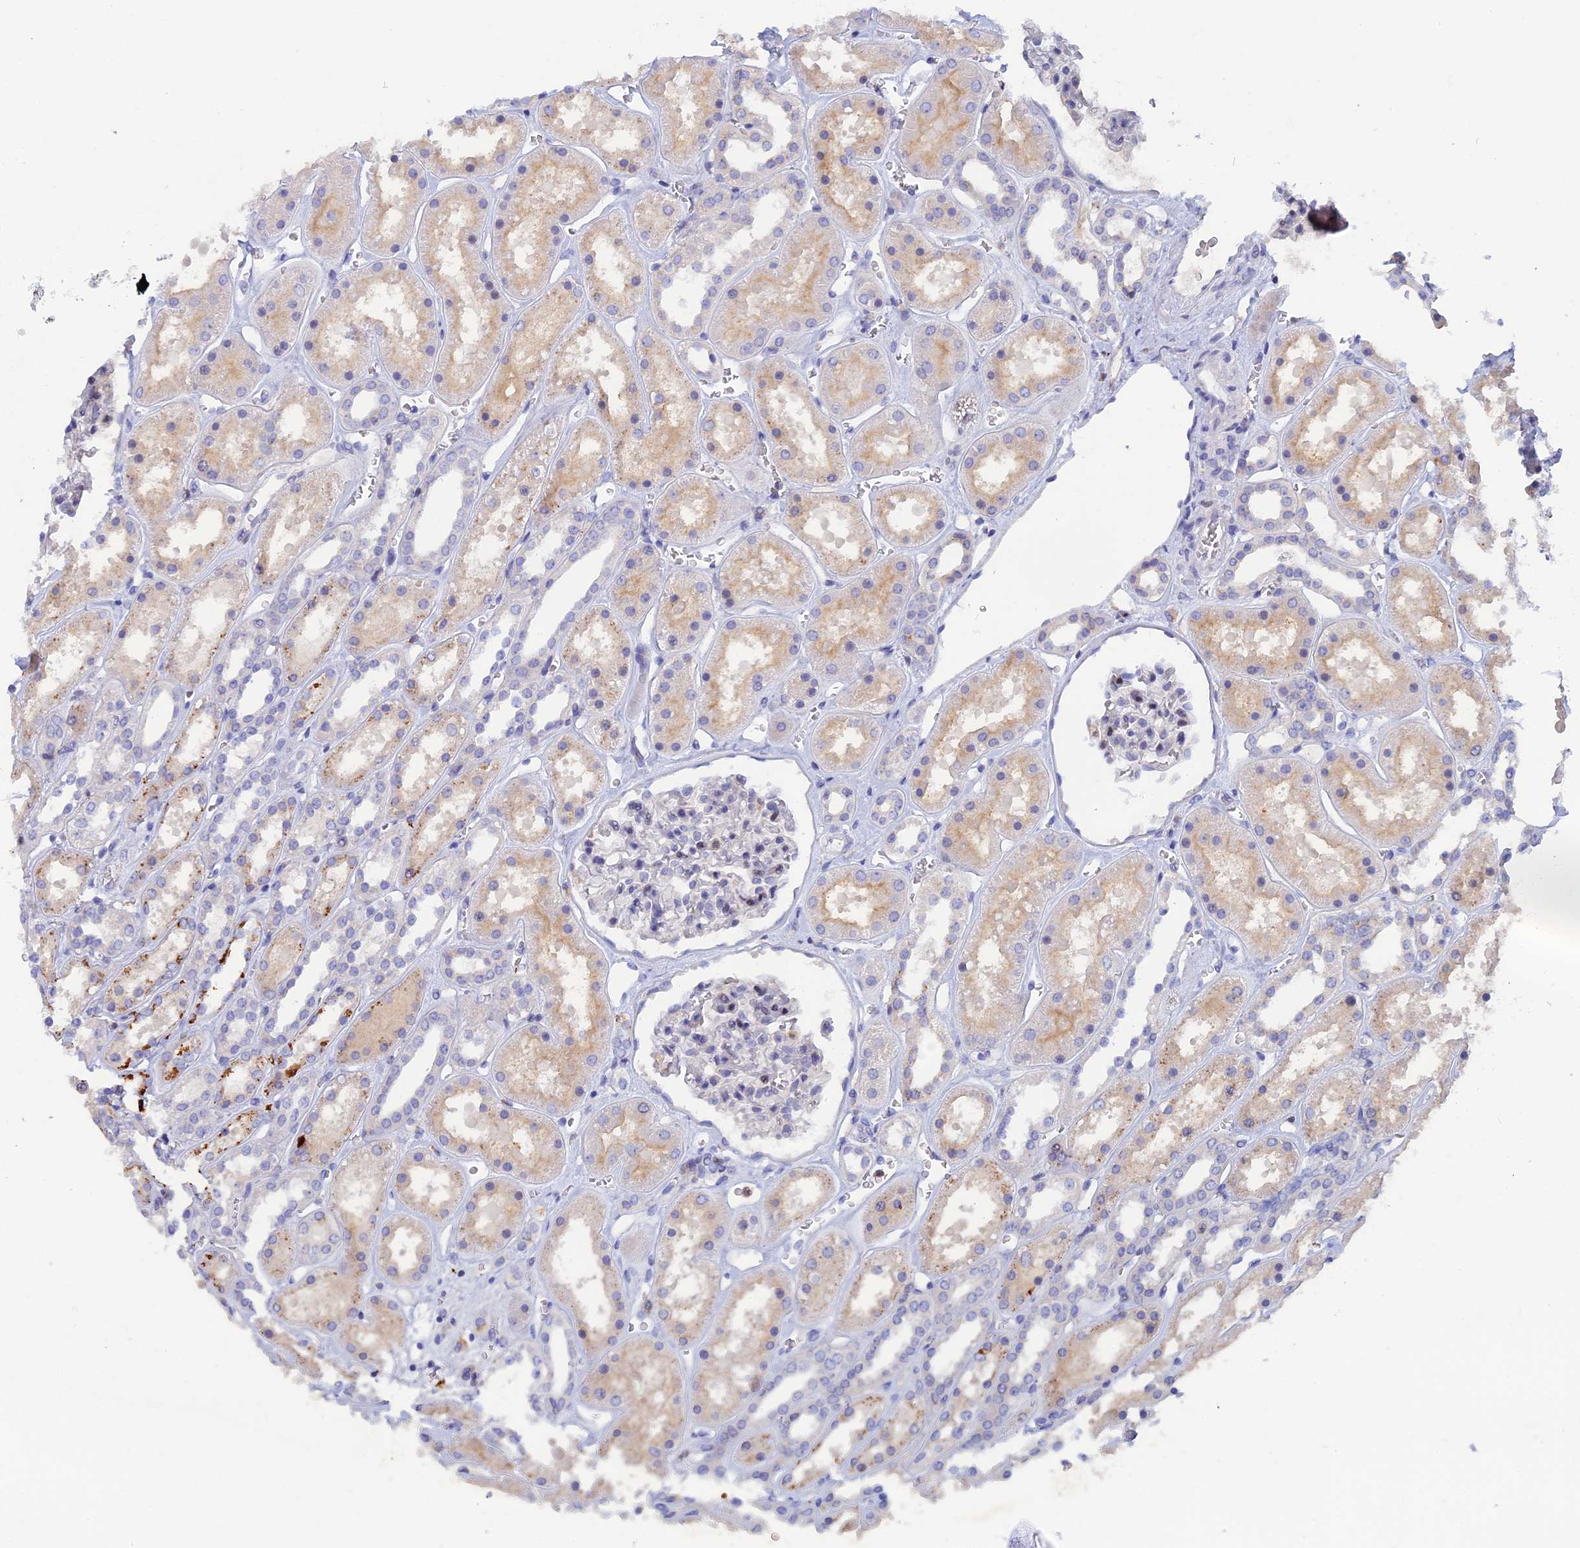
{"staining": {"intensity": "negative", "quantity": "none", "location": "none"}, "tissue": "kidney", "cell_type": "Cells in glomeruli", "image_type": "normal", "snomed": [{"axis": "morphology", "description": "Normal tissue, NOS"}, {"axis": "topography", "description": "Kidney"}], "caption": "Immunohistochemistry of normal kidney exhibits no expression in cells in glomeruli.", "gene": "ACP7", "patient": {"sex": "female", "age": 41}}